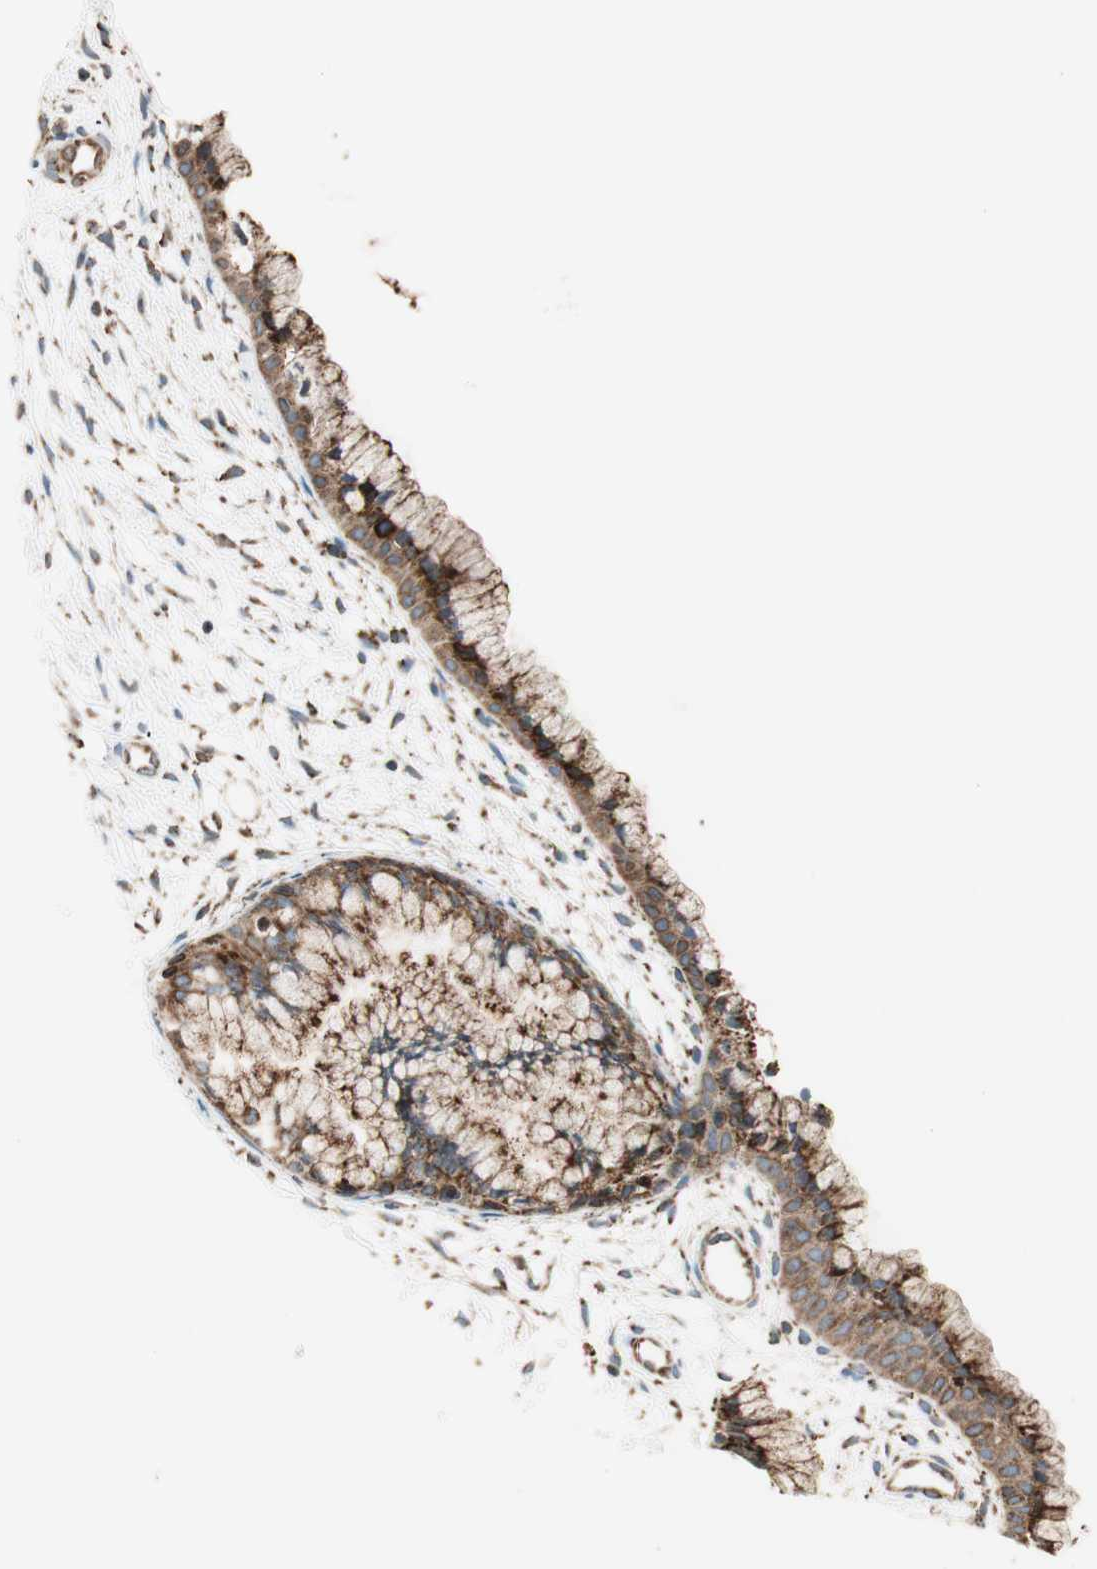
{"staining": {"intensity": "moderate", "quantity": ">75%", "location": "cytoplasmic/membranous"}, "tissue": "cervix", "cell_type": "Glandular cells", "image_type": "normal", "snomed": [{"axis": "morphology", "description": "Normal tissue, NOS"}, {"axis": "topography", "description": "Cervix"}], "caption": "Cervix stained with DAB immunohistochemistry displays medium levels of moderate cytoplasmic/membranous positivity in approximately >75% of glandular cells. The staining was performed using DAB (3,3'-diaminobenzidine) to visualize the protein expression in brown, while the nuclei were stained in blue with hematoxylin (Magnification: 20x).", "gene": "PRKCSH", "patient": {"sex": "female", "age": 39}}